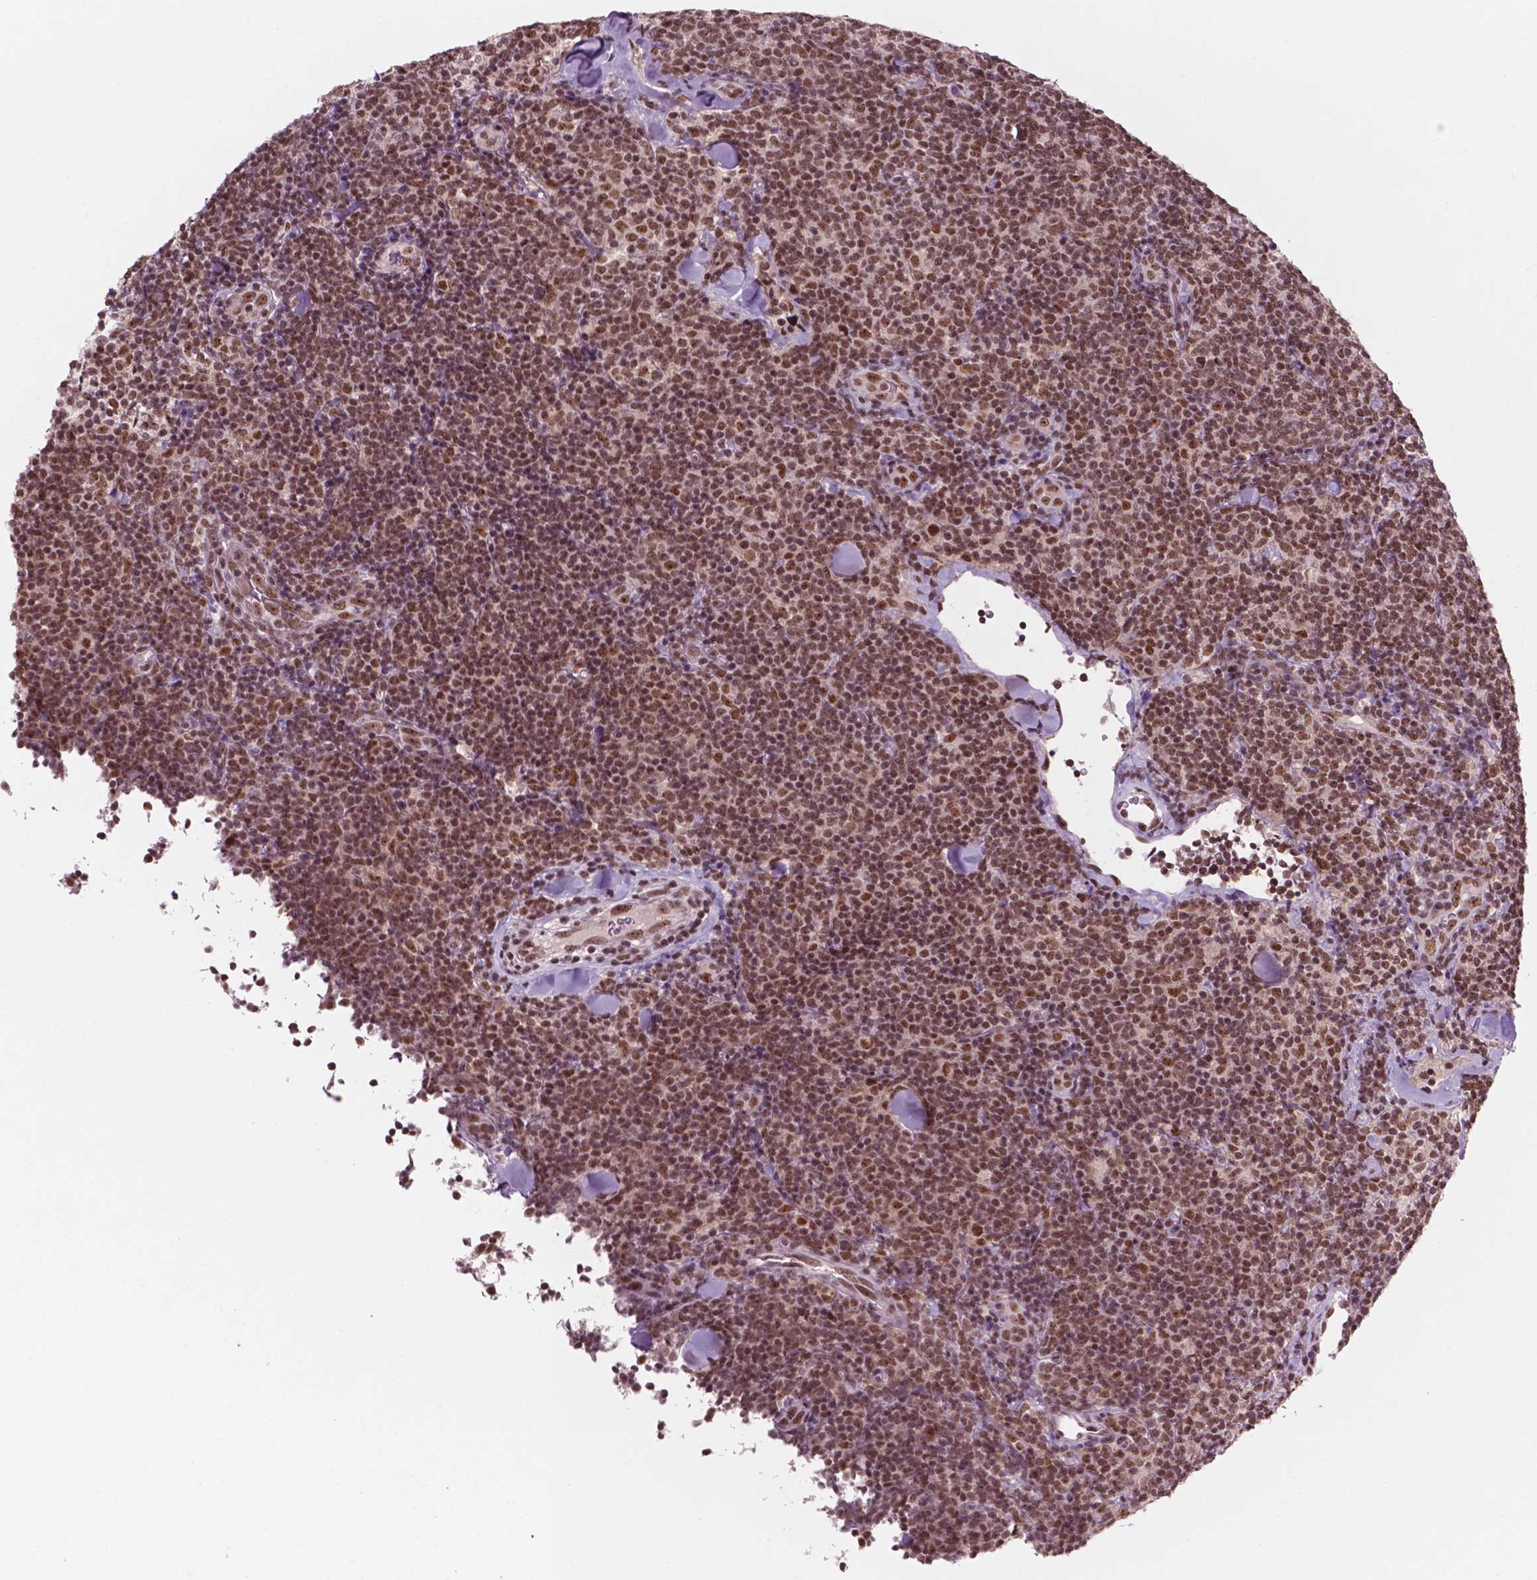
{"staining": {"intensity": "moderate", "quantity": ">75%", "location": "nuclear"}, "tissue": "lymphoma", "cell_type": "Tumor cells", "image_type": "cancer", "snomed": [{"axis": "morphology", "description": "Malignant lymphoma, non-Hodgkin's type, Low grade"}, {"axis": "topography", "description": "Lymph node"}], "caption": "IHC of human lymphoma exhibits medium levels of moderate nuclear expression in about >75% of tumor cells.", "gene": "POLR2E", "patient": {"sex": "female", "age": 56}}